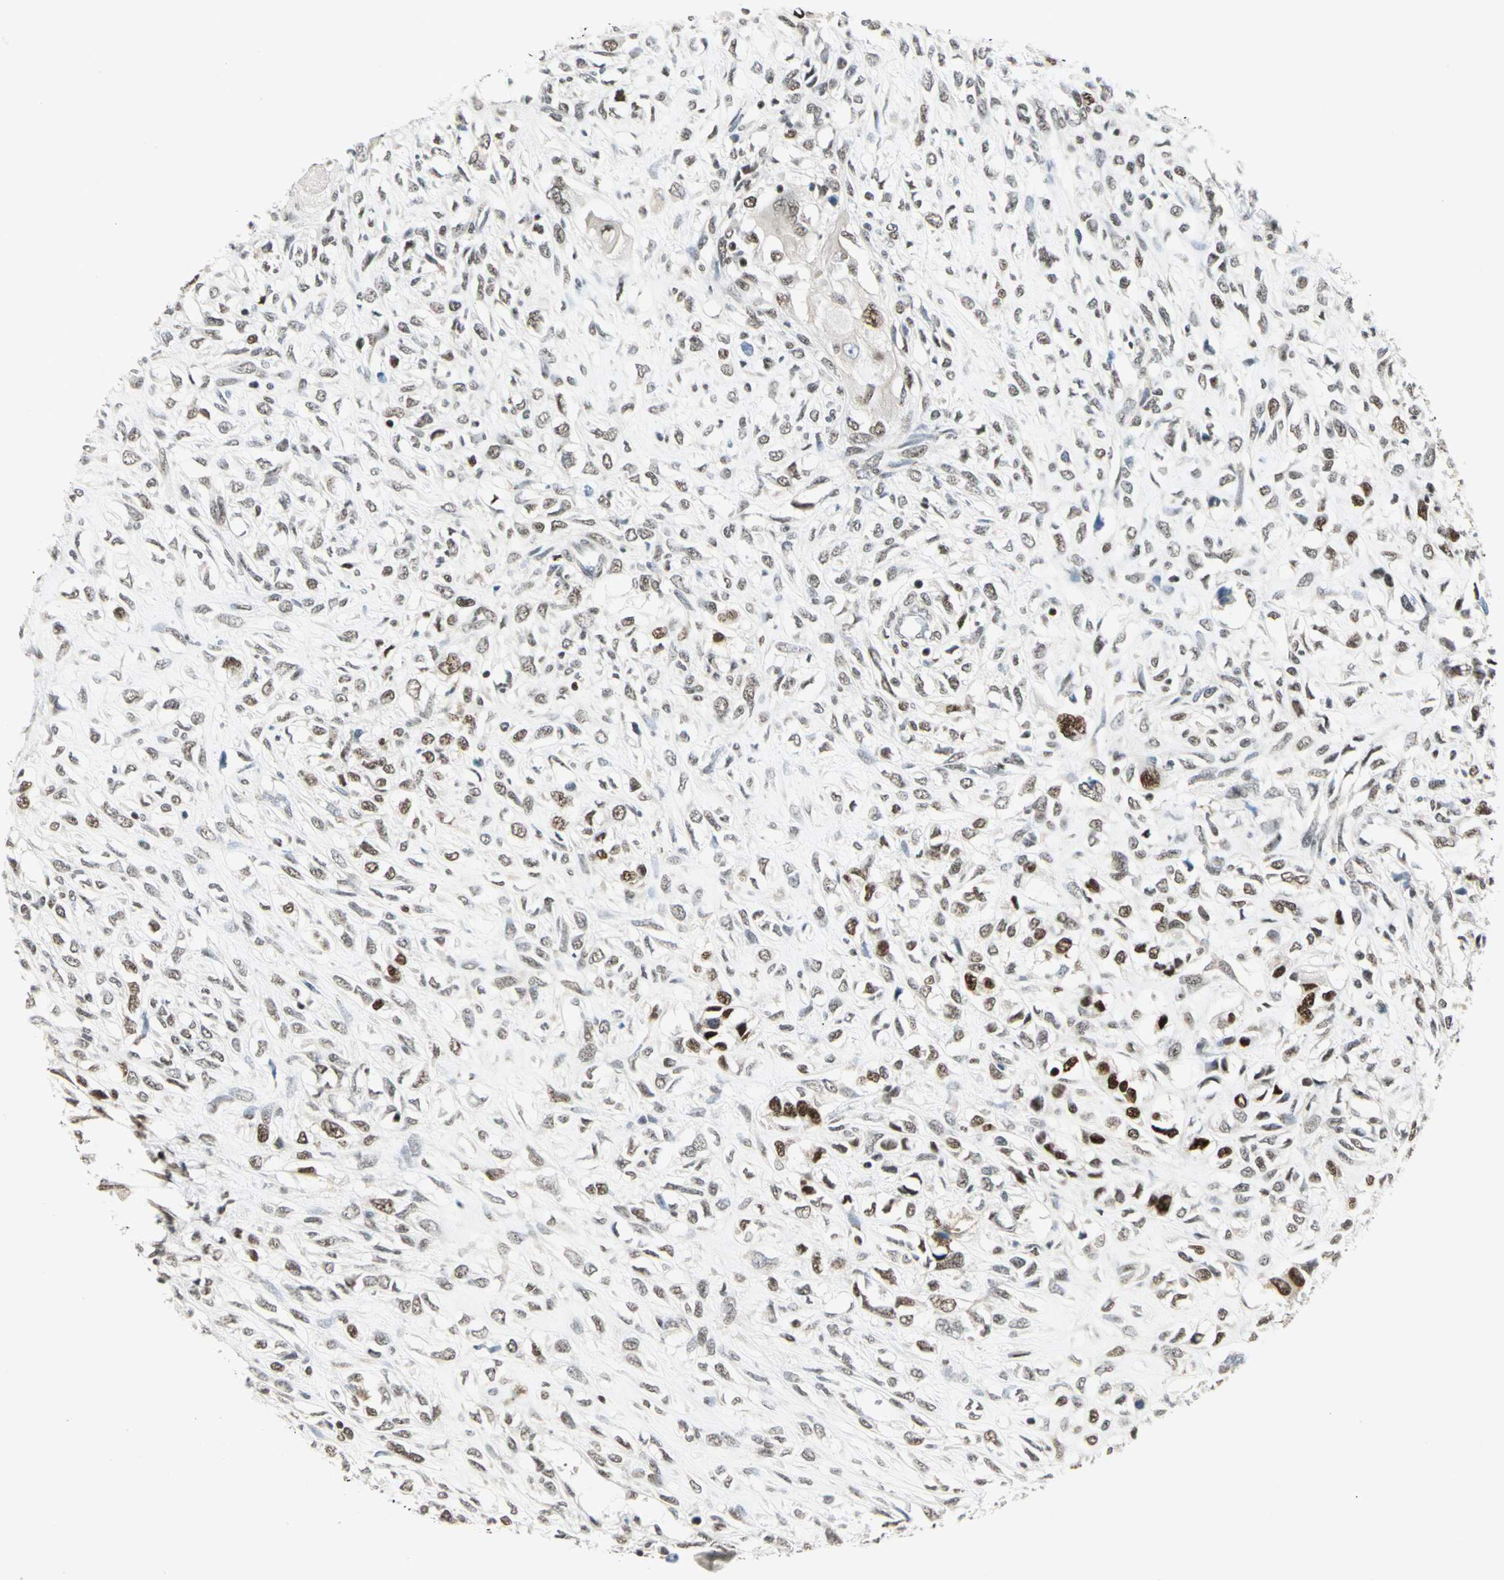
{"staining": {"intensity": "moderate", "quantity": ">75%", "location": "nuclear"}, "tissue": "head and neck cancer", "cell_type": "Tumor cells", "image_type": "cancer", "snomed": [{"axis": "morphology", "description": "Necrosis, NOS"}, {"axis": "morphology", "description": "Neoplasm, malignant, NOS"}, {"axis": "topography", "description": "Salivary gland"}, {"axis": "topography", "description": "Head-Neck"}], "caption": "Head and neck cancer (neoplasm (malignant)) tissue shows moderate nuclear staining in approximately >75% of tumor cells", "gene": "CCNT1", "patient": {"sex": "male", "age": 43}}